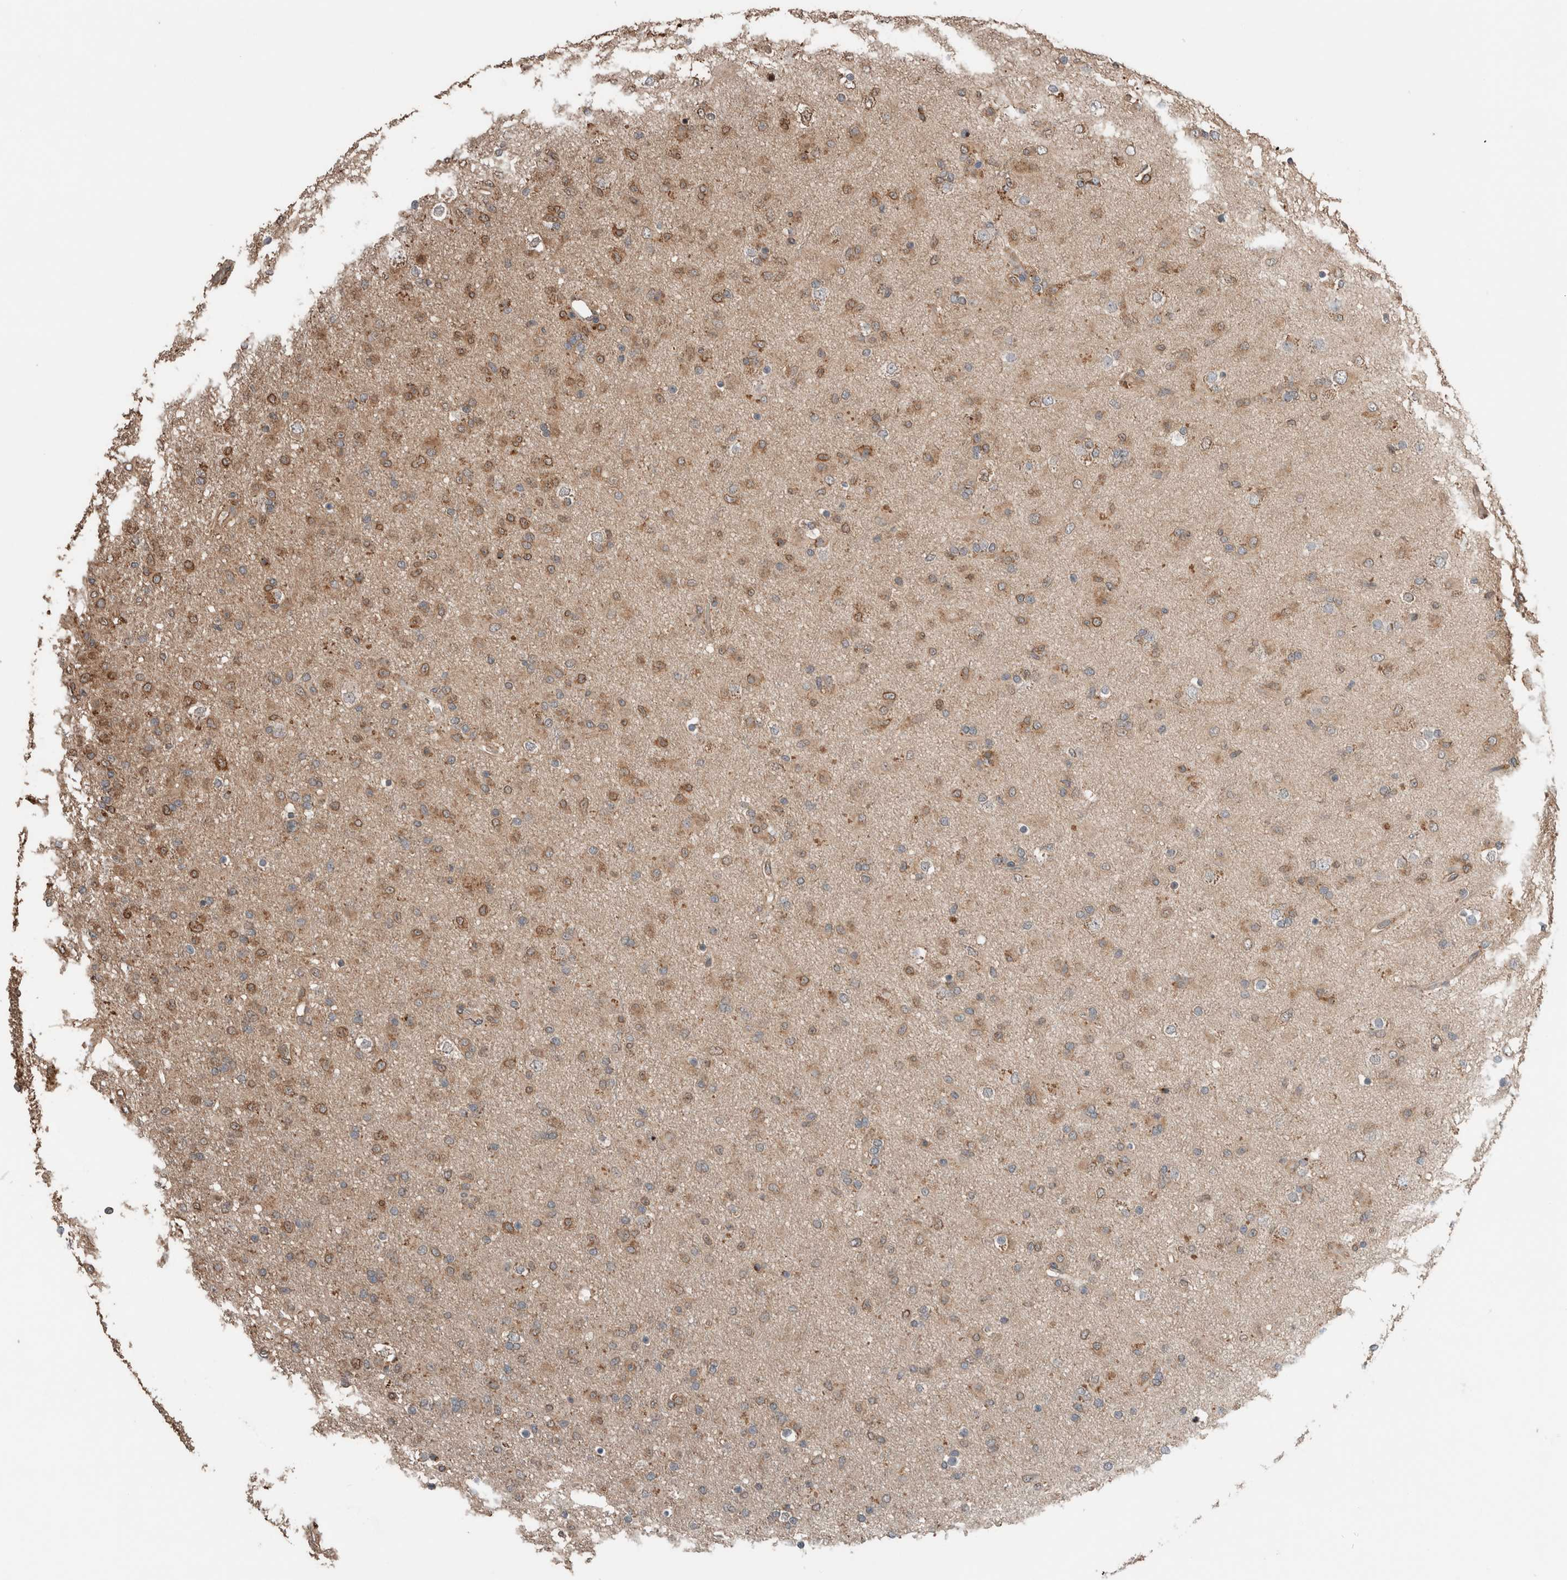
{"staining": {"intensity": "weak", "quantity": "25%-75%", "location": "cytoplasmic/membranous"}, "tissue": "glioma", "cell_type": "Tumor cells", "image_type": "cancer", "snomed": [{"axis": "morphology", "description": "Glioma, malignant, Low grade"}, {"axis": "topography", "description": "Brain"}], "caption": "A photomicrograph of human glioma stained for a protein reveals weak cytoplasmic/membranous brown staining in tumor cells.", "gene": "ERAP2", "patient": {"sex": "male", "age": 65}}